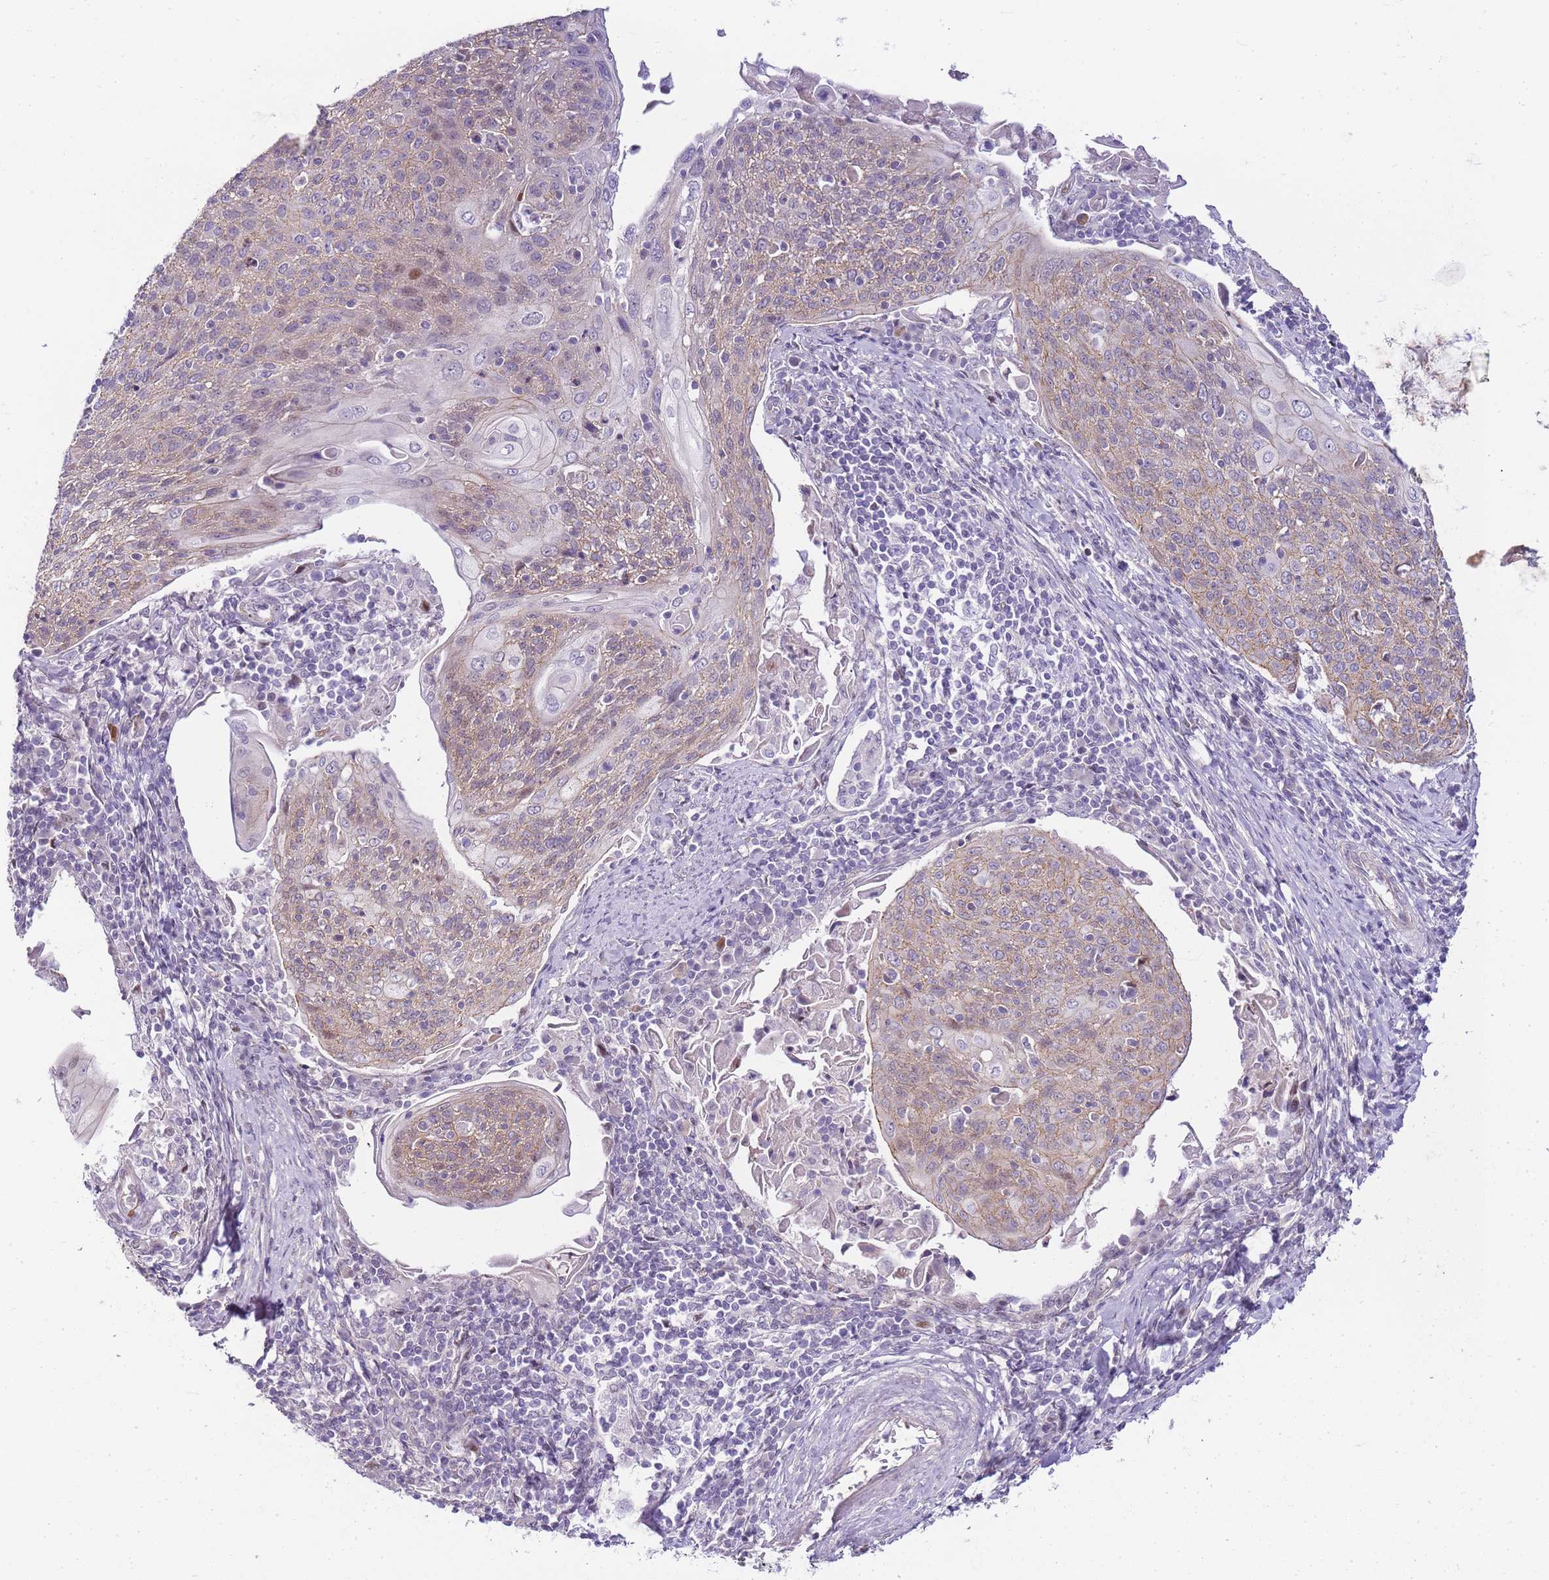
{"staining": {"intensity": "weak", "quantity": "<25%", "location": "cytoplasmic/membranous"}, "tissue": "cervical cancer", "cell_type": "Tumor cells", "image_type": "cancer", "snomed": [{"axis": "morphology", "description": "Squamous cell carcinoma, NOS"}, {"axis": "topography", "description": "Cervix"}], "caption": "IHC histopathology image of neoplastic tissue: human cervical squamous cell carcinoma stained with DAB (3,3'-diaminobenzidine) exhibits no significant protein expression in tumor cells.", "gene": "CLBA1", "patient": {"sex": "female", "age": 67}}